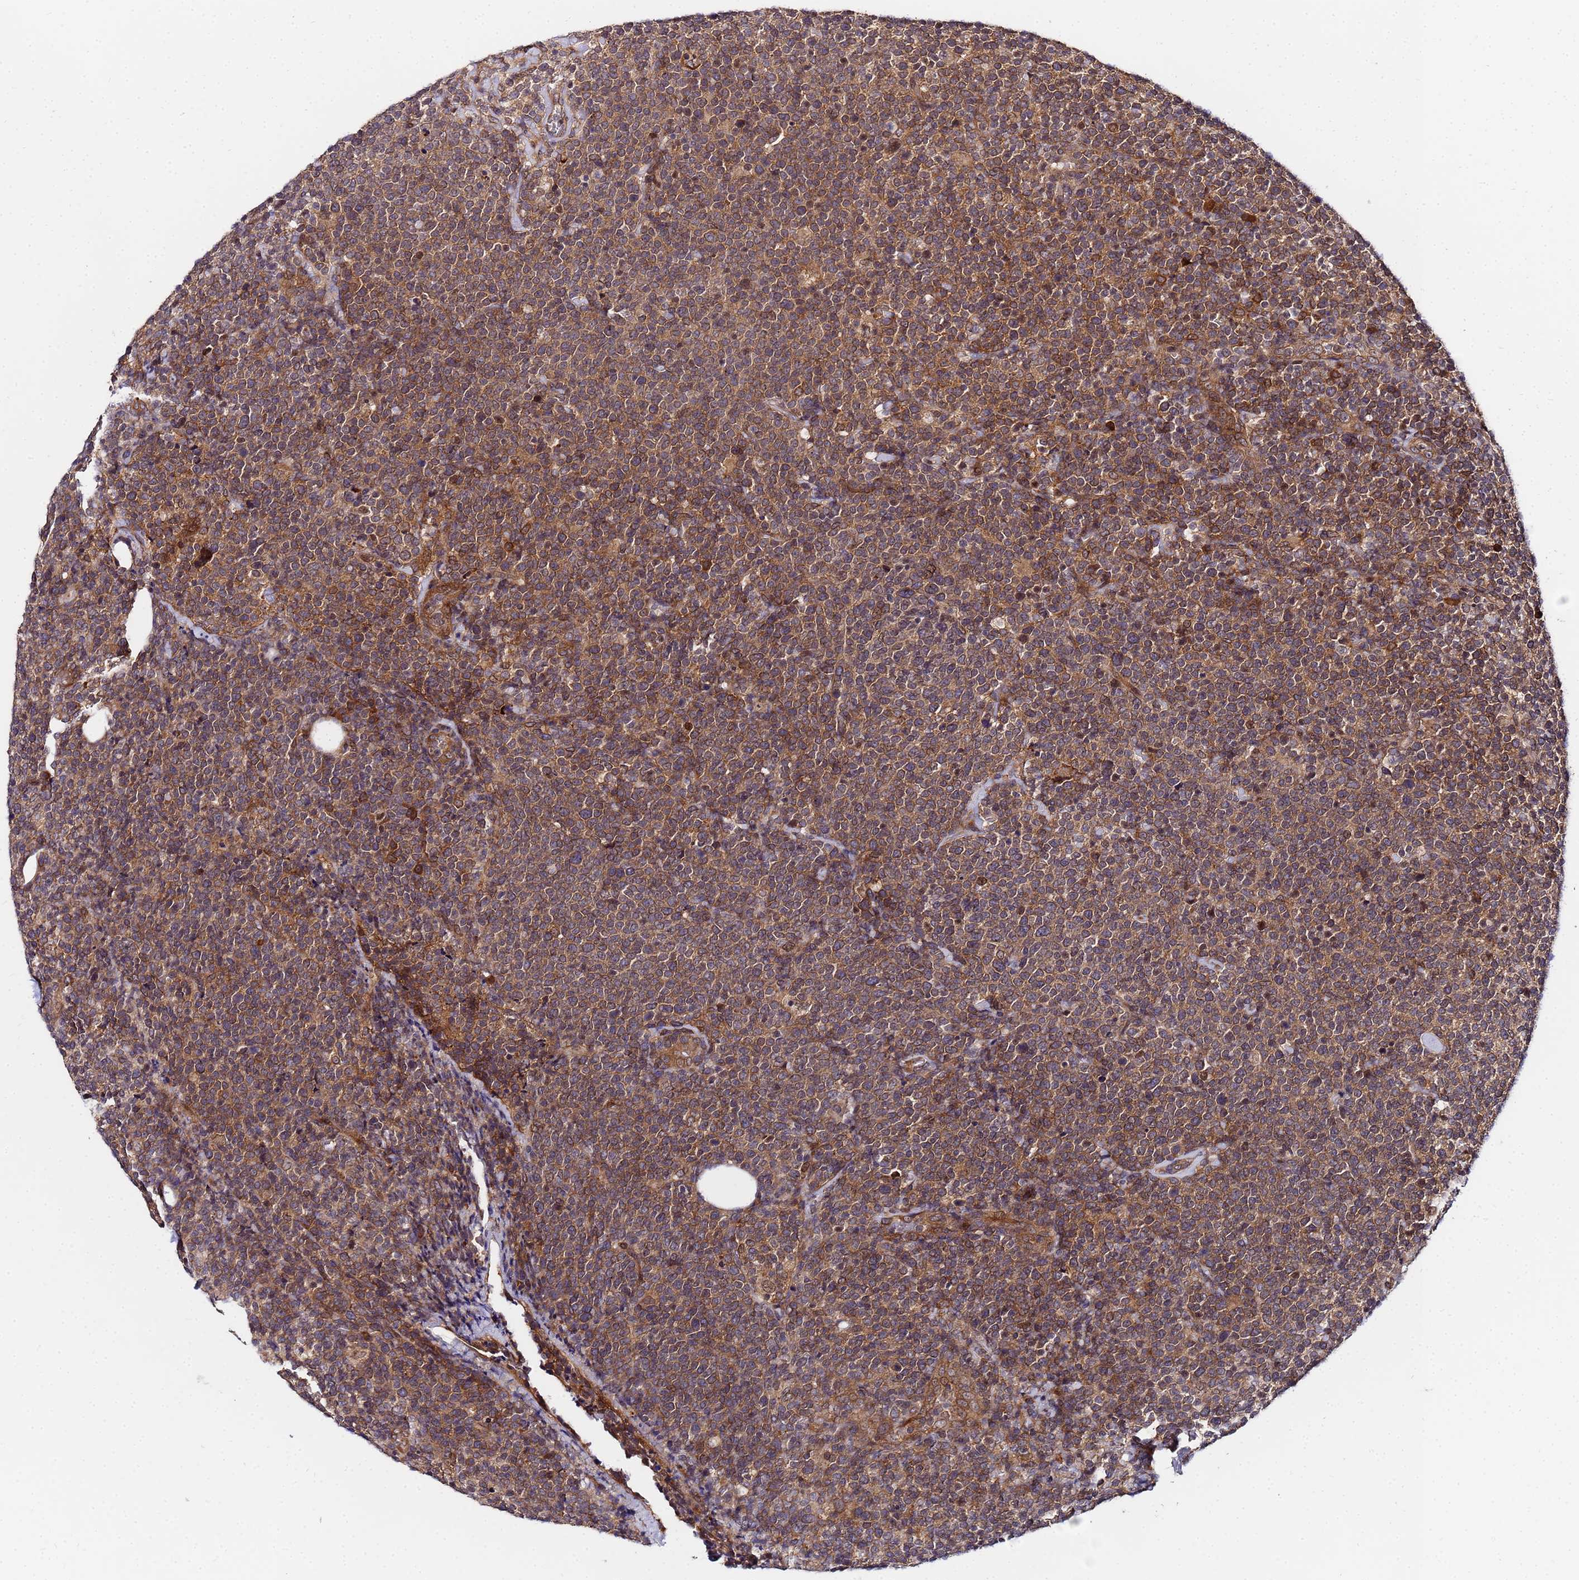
{"staining": {"intensity": "moderate", "quantity": ">75%", "location": "cytoplasmic/membranous"}, "tissue": "lymphoma", "cell_type": "Tumor cells", "image_type": "cancer", "snomed": [{"axis": "morphology", "description": "Malignant lymphoma, non-Hodgkin's type, High grade"}, {"axis": "topography", "description": "Lymph node"}], "caption": "High-power microscopy captured an IHC micrograph of lymphoma, revealing moderate cytoplasmic/membranous positivity in approximately >75% of tumor cells. Nuclei are stained in blue.", "gene": "UNC93B1", "patient": {"sex": "male", "age": 61}}